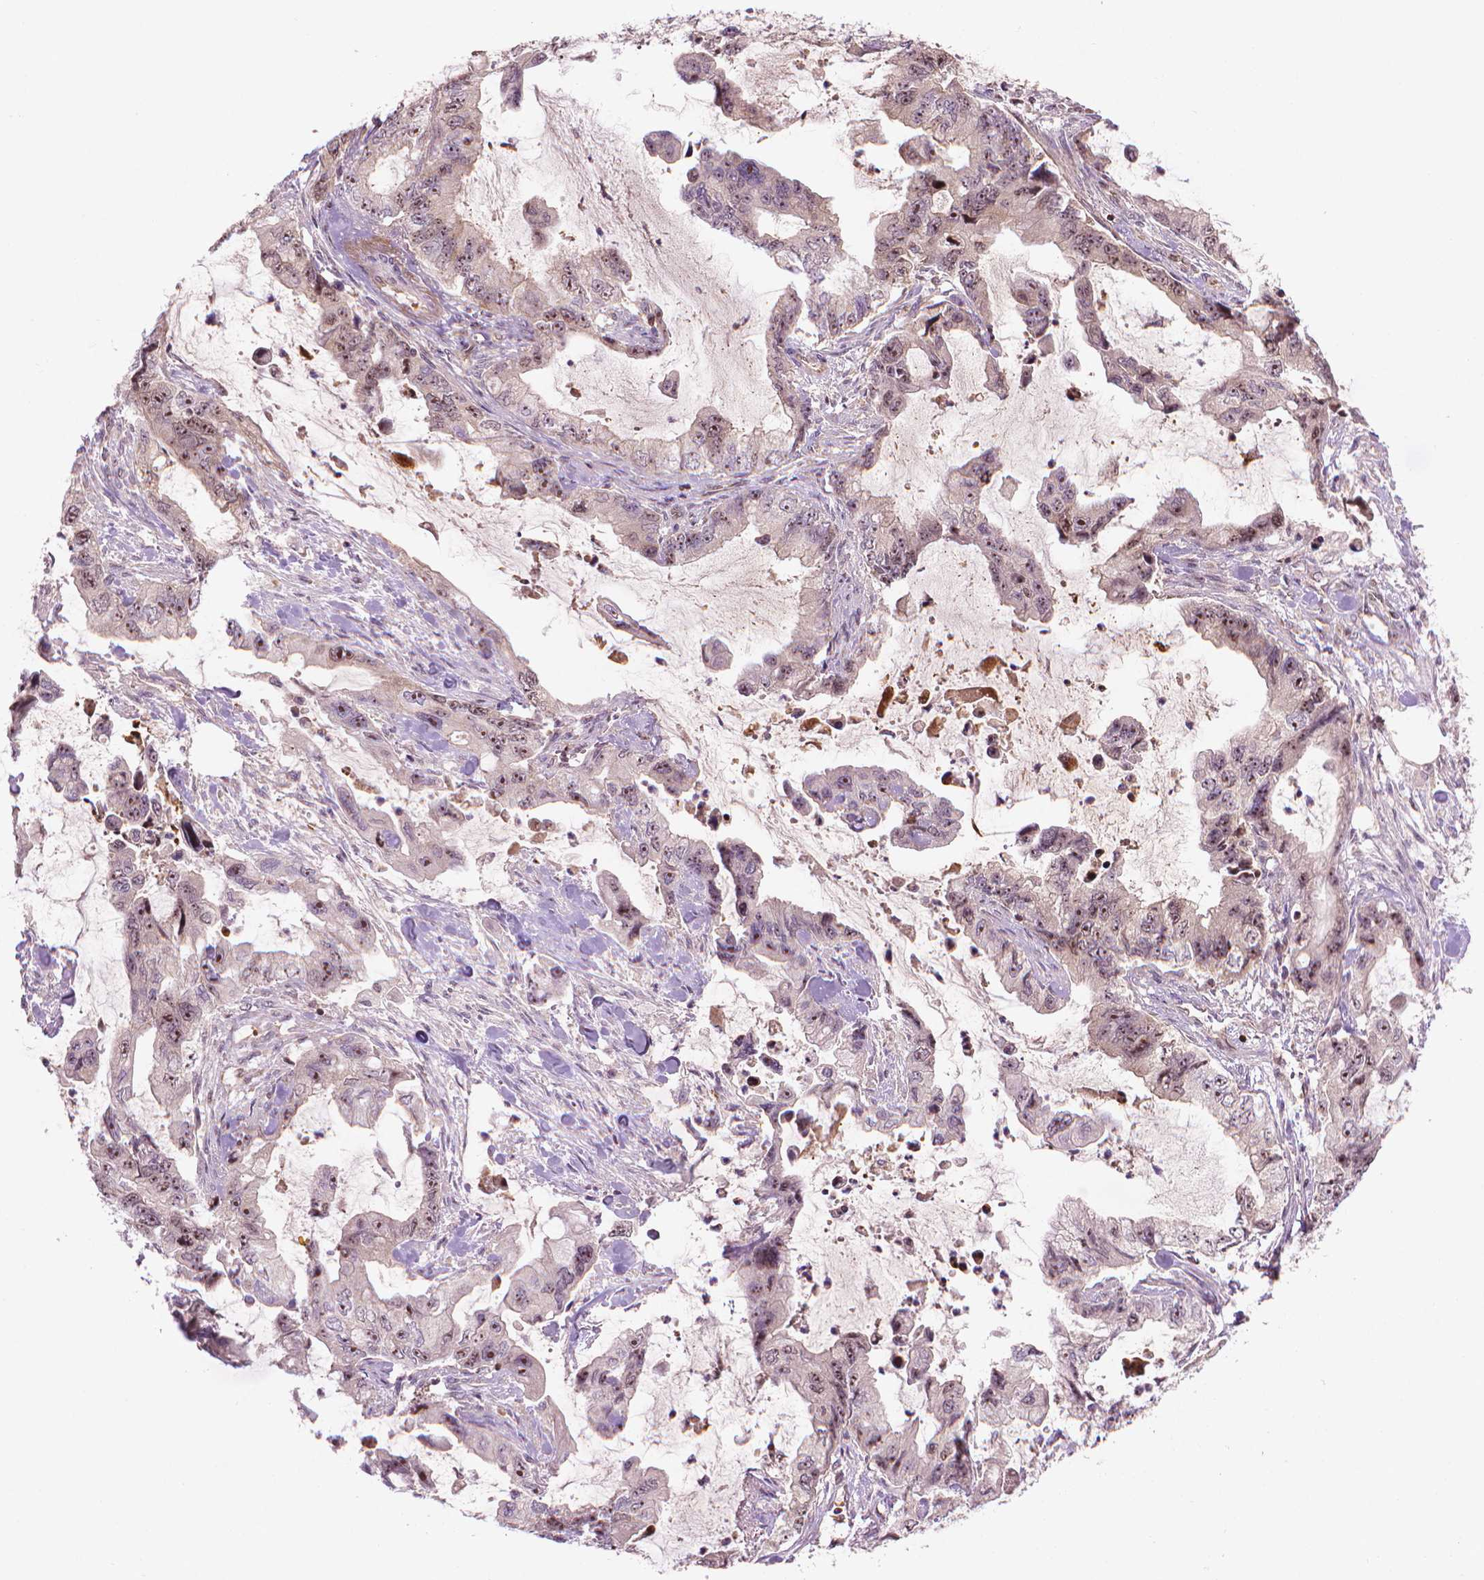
{"staining": {"intensity": "moderate", "quantity": ">75%", "location": "nuclear"}, "tissue": "stomach cancer", "cell_type": "Tumor cells", "image_type": "cancer", "snomed": [{"axis": "morphology", "description": "Adenocarcinoma, NOS"}, {"axis": "topography", "description": "Pancreas"}, {"axis": "topography", "description": "Stomach, upper"}, {"axis": "topography", "description": "Stomach"}], "caption": "Protein staining exhibits moderate nuclear staining in about >75% of tumor cells in stomach cancer (adenocarcinoma).", "gene": "SMC2", "patient": {"sex": "male", "age": 77}}